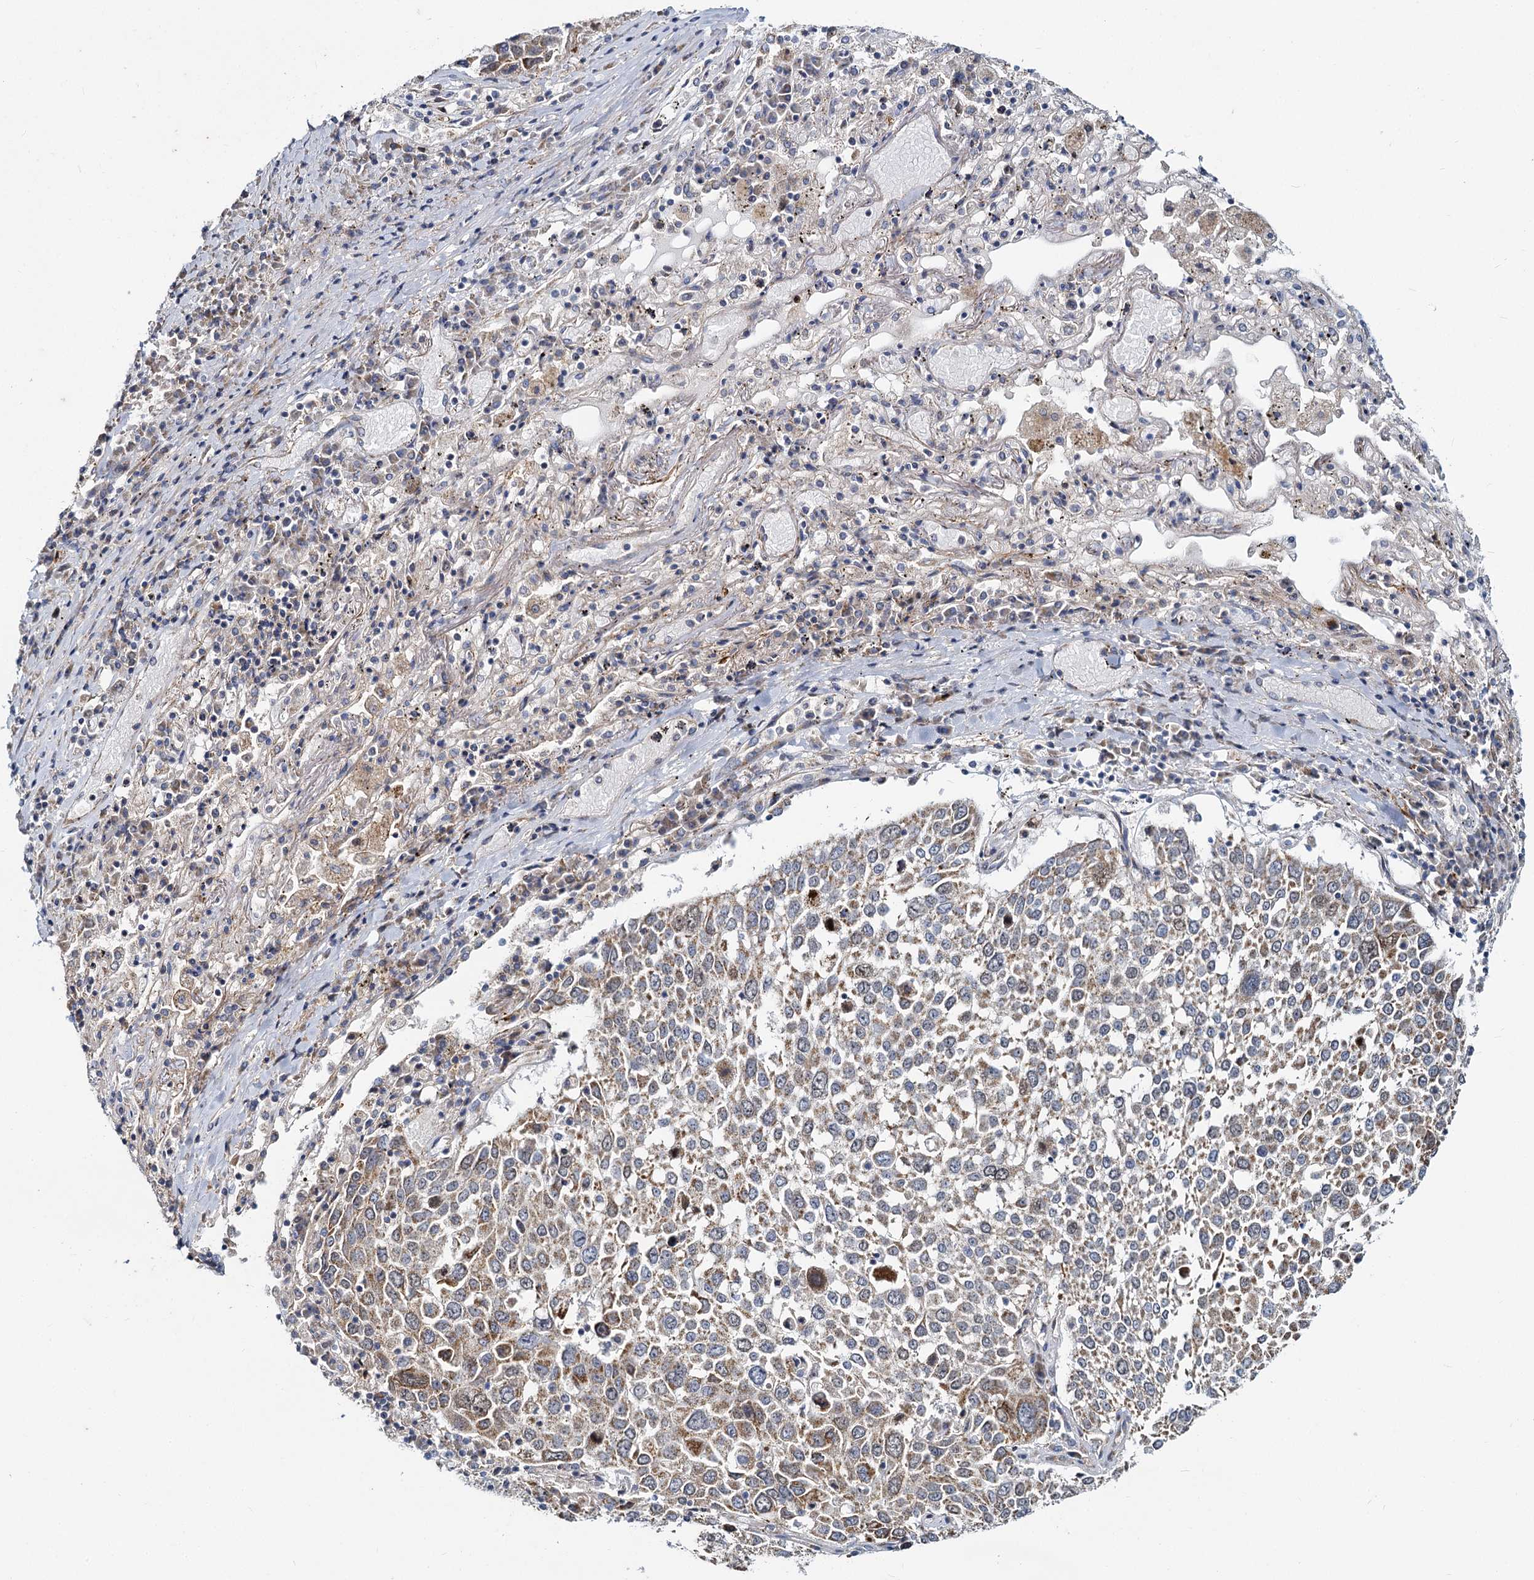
{"staining": {"intensity": "weak", "quantity": "25%-75%", "location": "cytoplasmic/membranous"}, "tissue": "lung cancer", "cell_type": "Tumor cells", "image_type": "cancer", "snomed": [{"axis": "morphology", "description": "Squamous cell carcinoma, NOS"}, {"axis": "topography", "description": "Lung"}], "caption": "Immunohistochemistry (IHC) staining of lung cancer (squamous cell carcinoma), which reveals low levels of weak cytoplasmic/membranous positivity in about 25%-75% of tumor cells indicating weak cytoplasmic/membranous protein expression. The staining was performed using DAB (3,3'-diaminobenzidine) (brown) for protein detection and nuclei were counterstained in hematoxylin (blue).", "gene": "DCUN1D2", "patient": {"sex": "male", "age": 65}}